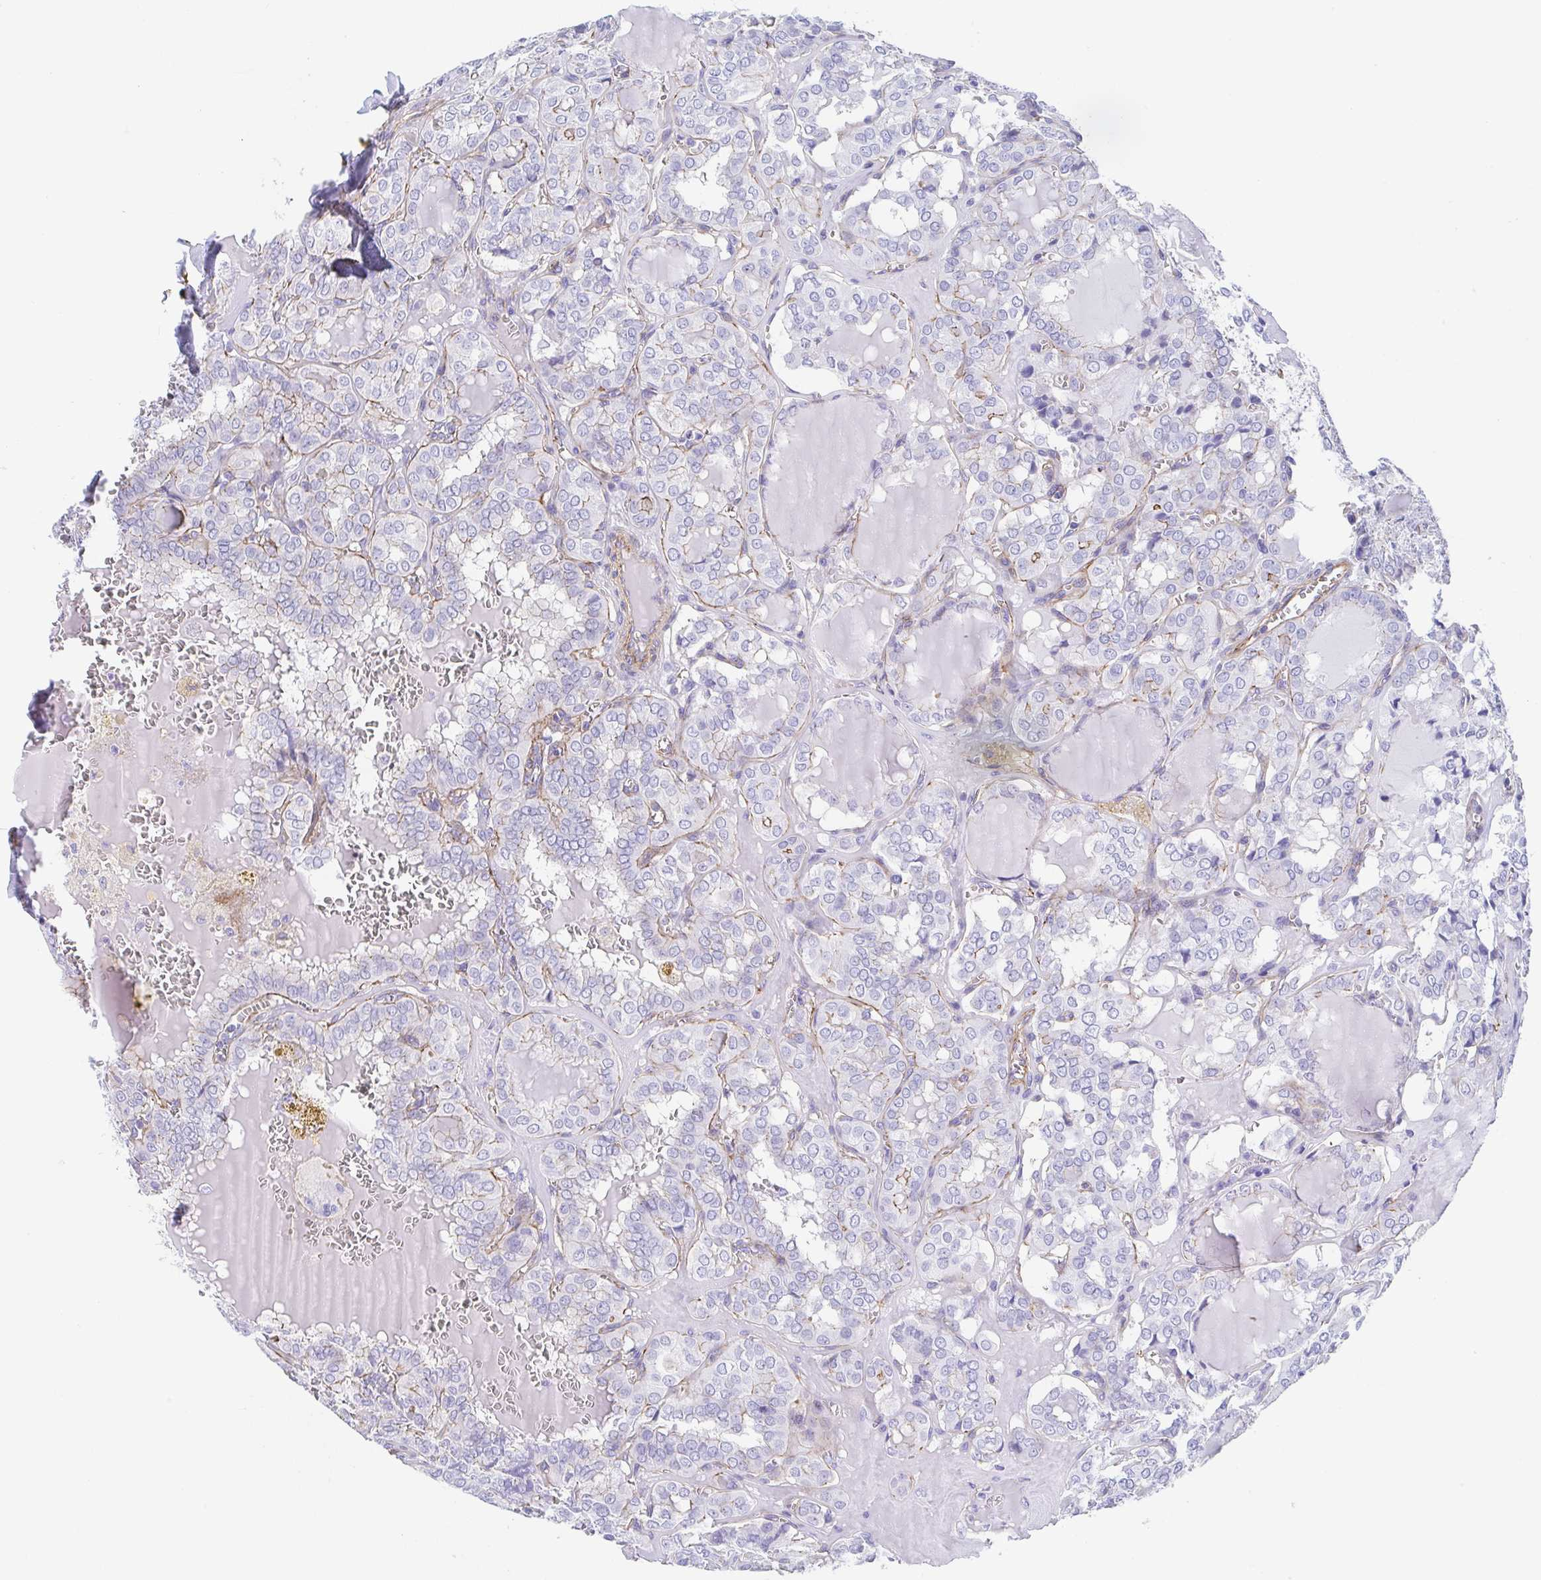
{"staining": {"intensity": "weak", "quantity": "25%-75%", "location": "cytoplasmic/membranous"}, "tissue": "thyroid cancer", "cell_type": "Tumor cells", "image_type": "cancer", "snomed": [{"axis": "morphology", "description": "Papillary adenocarcinoma, NOS"}, {"axis": "topography", "description": "Thyroid gland"}], "caption": "A low amount of weak cytoplasmic/membranous staining is identified in about 25%-75% of tumor cells in thyroid cancer (papillary adenocarcinoma) tissue.", "gene": "TRAM2", "patient": {"sex": "female", "age": 41}}